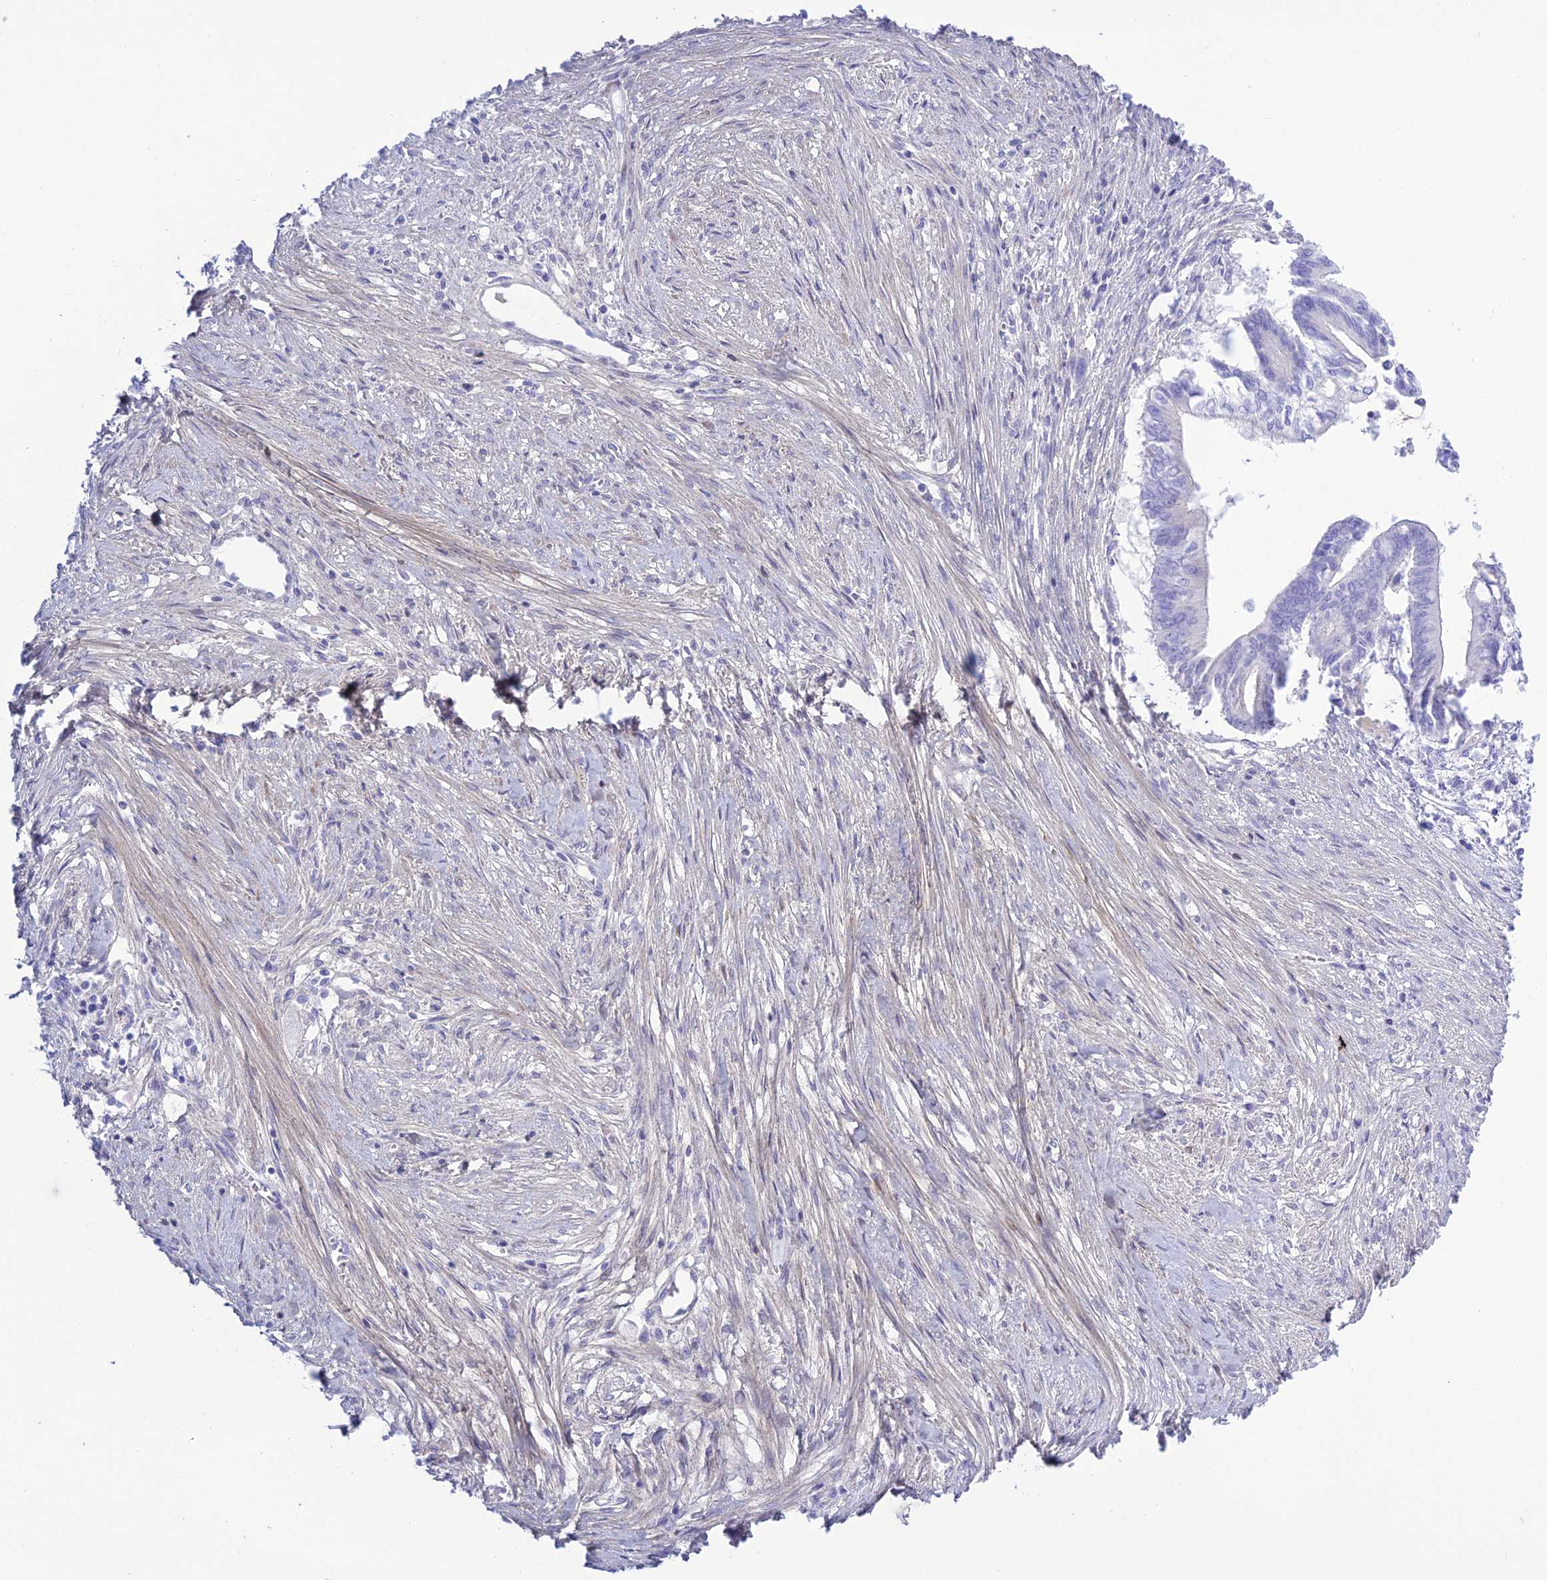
{"staining": {"intensity": "negative", "quantity": "none", "location": "none"}, "tissue": "pancreatic cancer", "cell_type": "Tumor cells", "image_type": "cancer", "snomed": [{"axis": "morphology", "description": "Adenocarcinoma, NOS"}, {"axis": "topography", "description": "Pancreas"}], "caption": "Immunohistochemical staining of pancreatic adenocarcinoma exhibits no significant positivity in tumor cells.", "gene": "PRNP", "patient": {"sex": "male", "age": 68}}